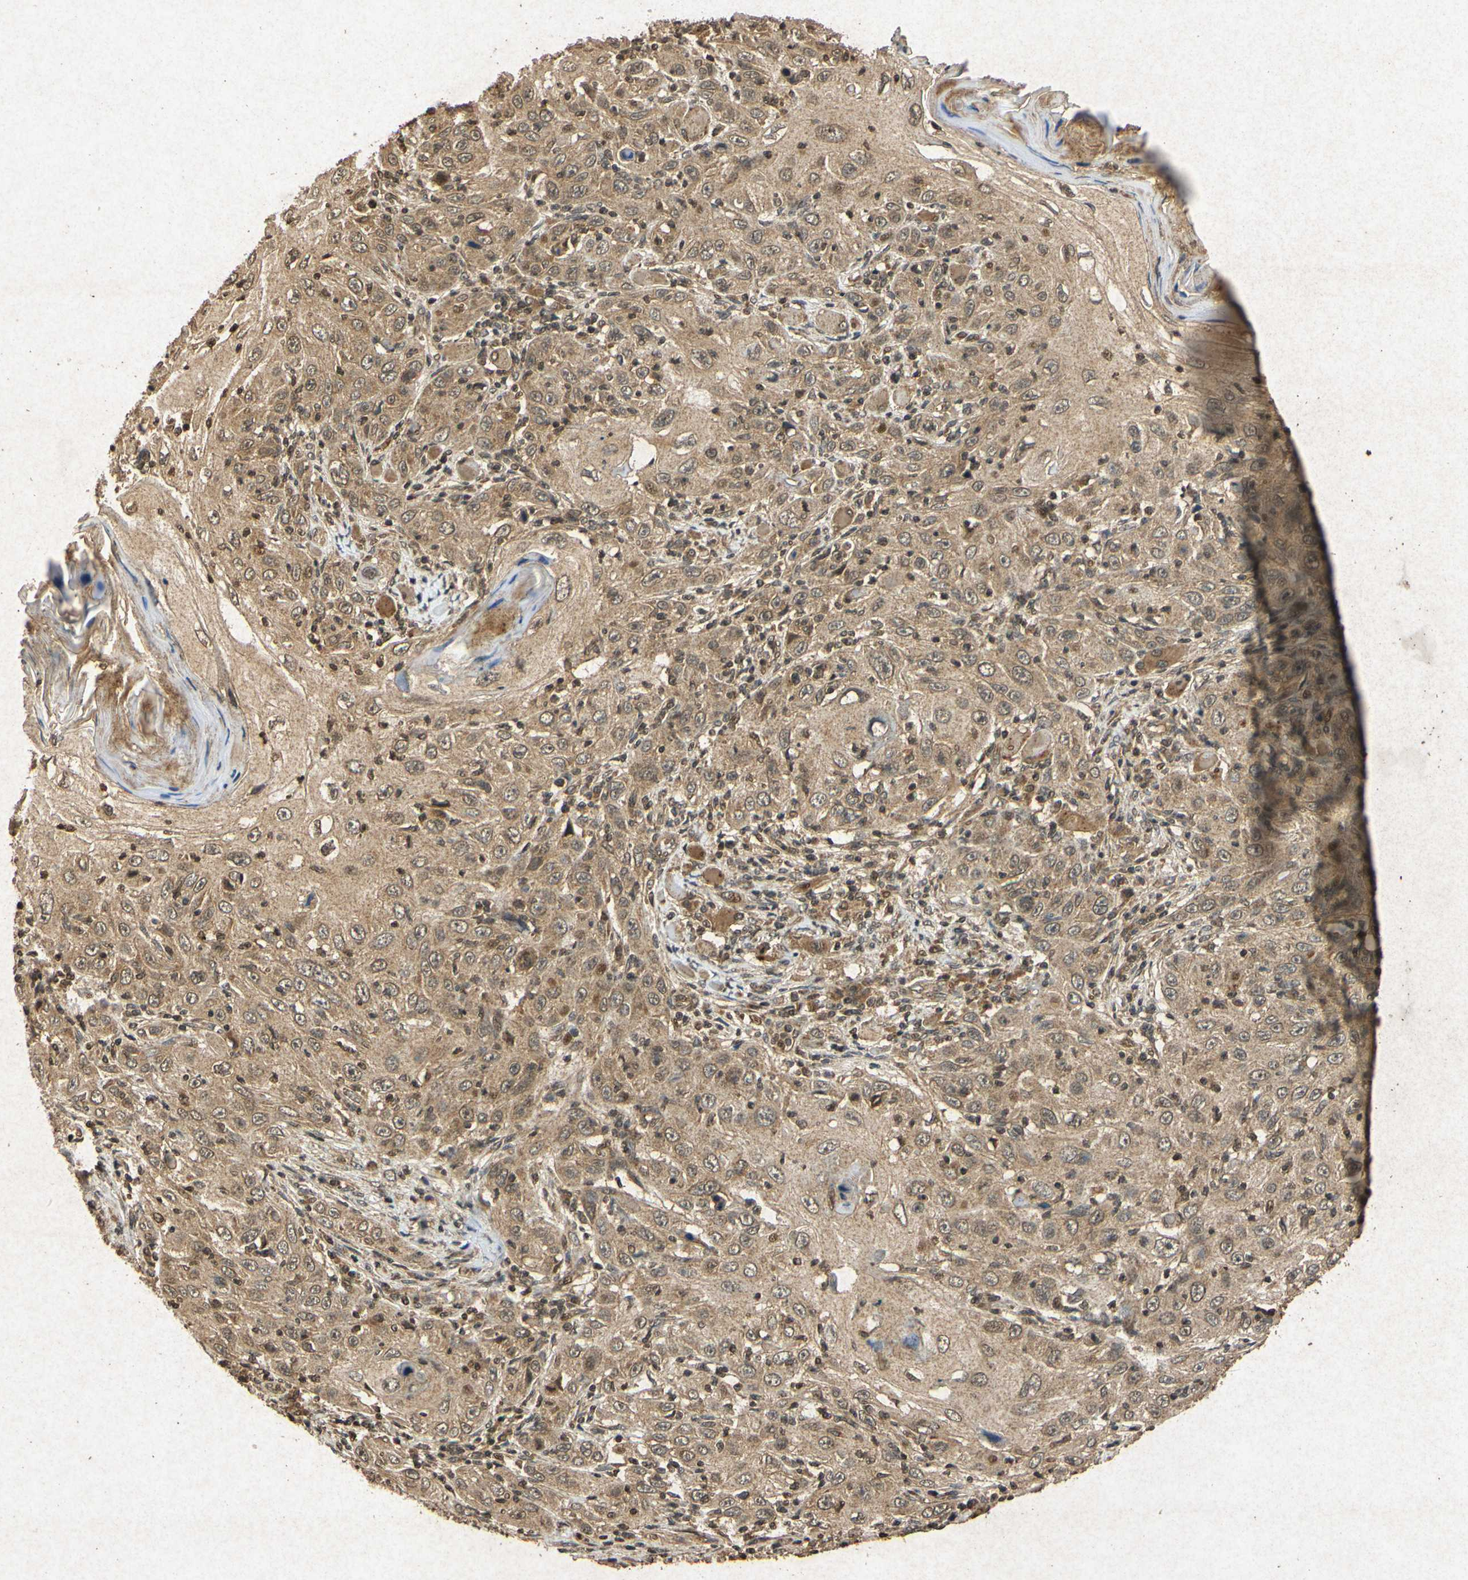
{"staining": {"intensity": "weak", "quantity": ">75%", "location": "cytoplasmic/membranous"}, "tissue": "skin cancer", "cell_type": "Tumor cells", "image_type": "cancer", "snomed": [{"axis": "morphology", "description": "Squamous cell carcinoma, NOS"}, {"axis": "topography", "description": "Skin"}], "caption": "This photomicrograph reveals skin cancer stained with immunohistochemistry to label a protein in brown. The cytoplasmic/membranous of tumor cells show weak positivity for the protein. Nuclei are counter-stained blue.", "gene": "ATP6V1H", "patient": {"sex": "female", "age": 88}}